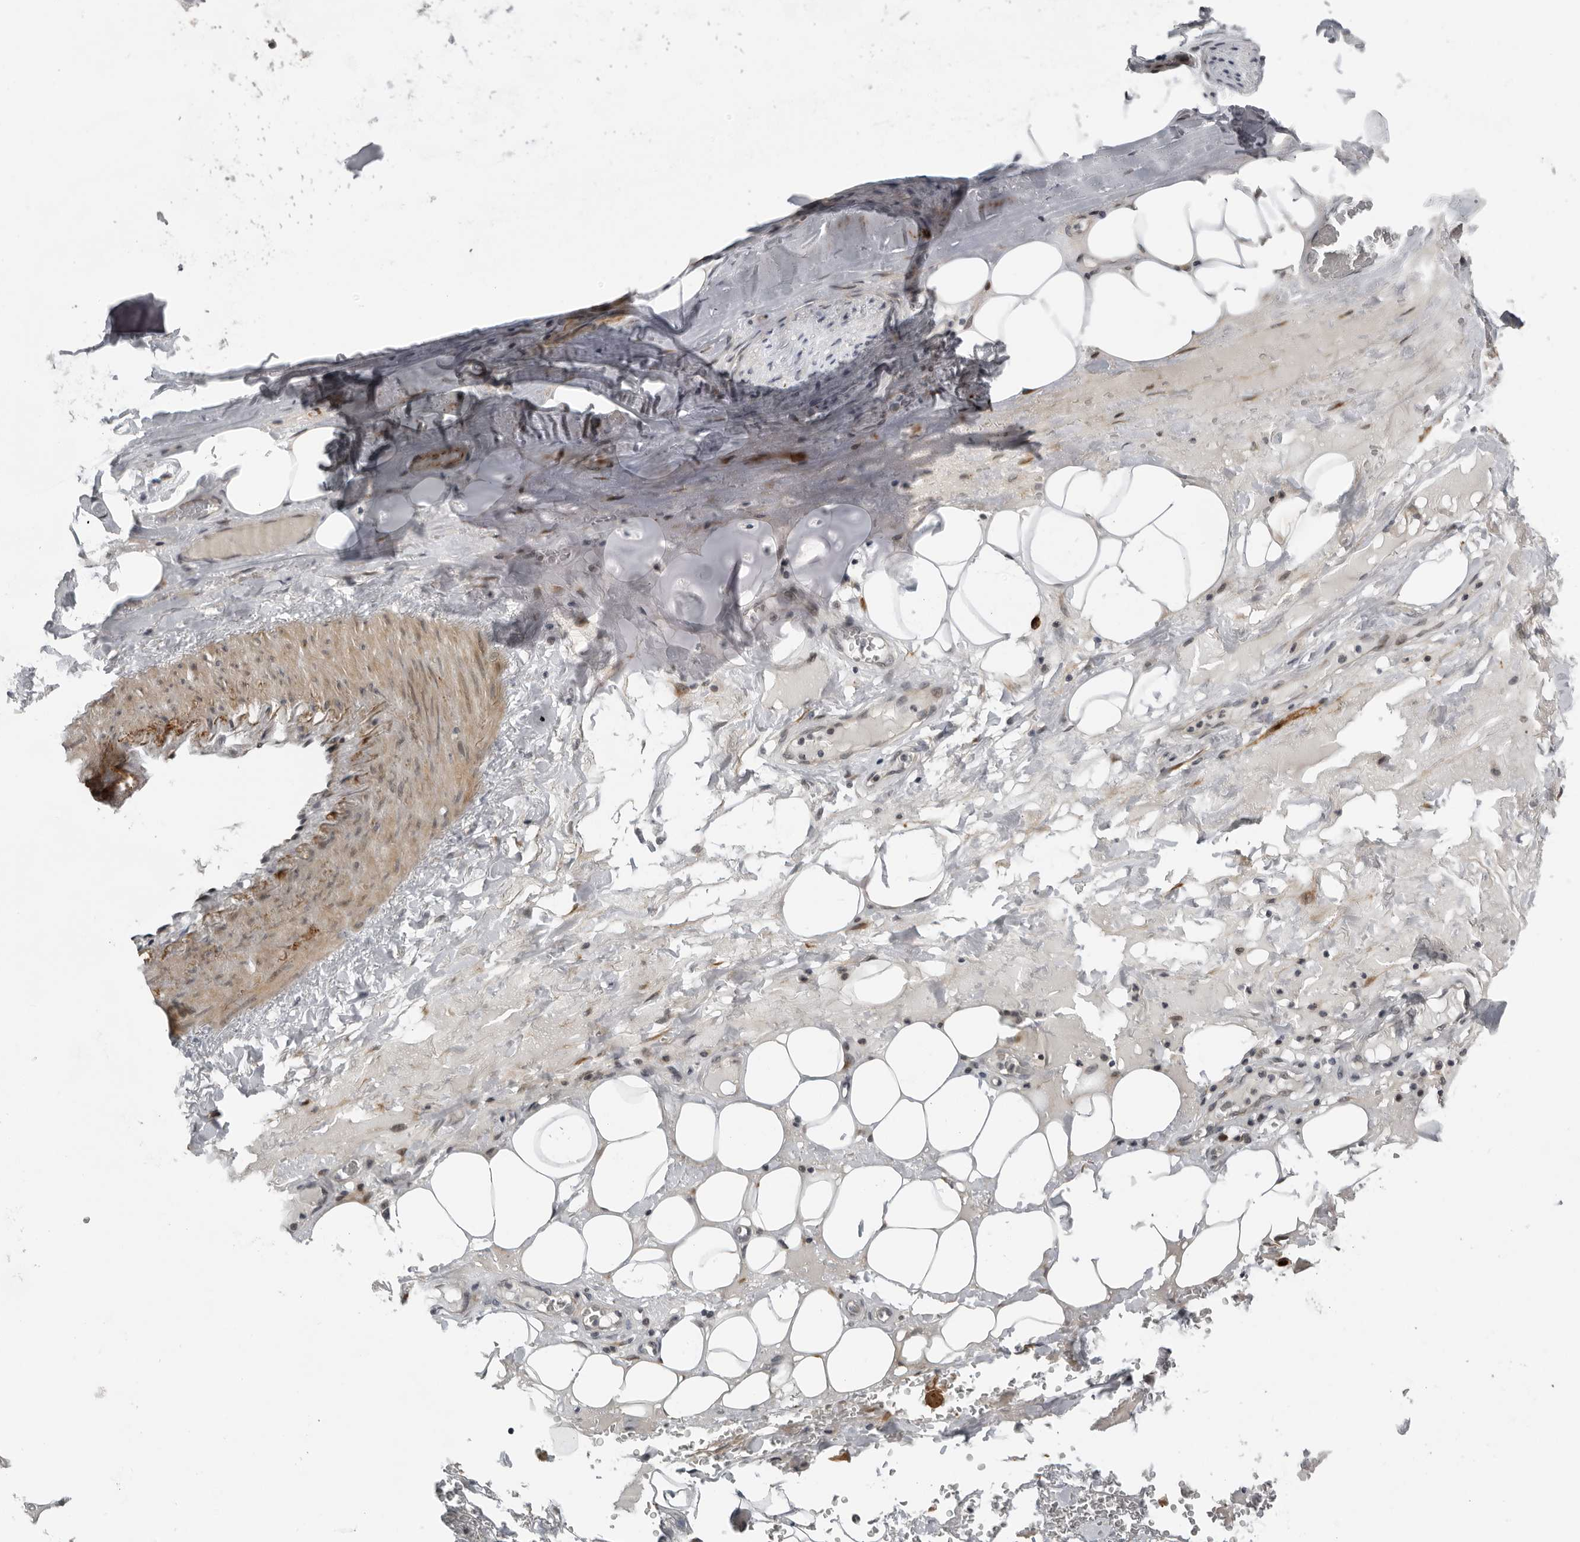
{"staining": {"intensity": "negative", "quantity": "none", "location": "none"}, "tissue": "adipose tissue", "cell_type": "Adipocytes", "image_type": "normal", "snomed": [{"axis": "morphology", "description": "Normal tissue, NOS"}, {"axis": "topography", "description": "Cartilage tissue"}], "caption": "Immunohistochemical staining of benign human adipose tissue reveals no significant staining in adipocytes.", "gene": "ALPK2", "patient": {"sex": "female", "age": 63}}